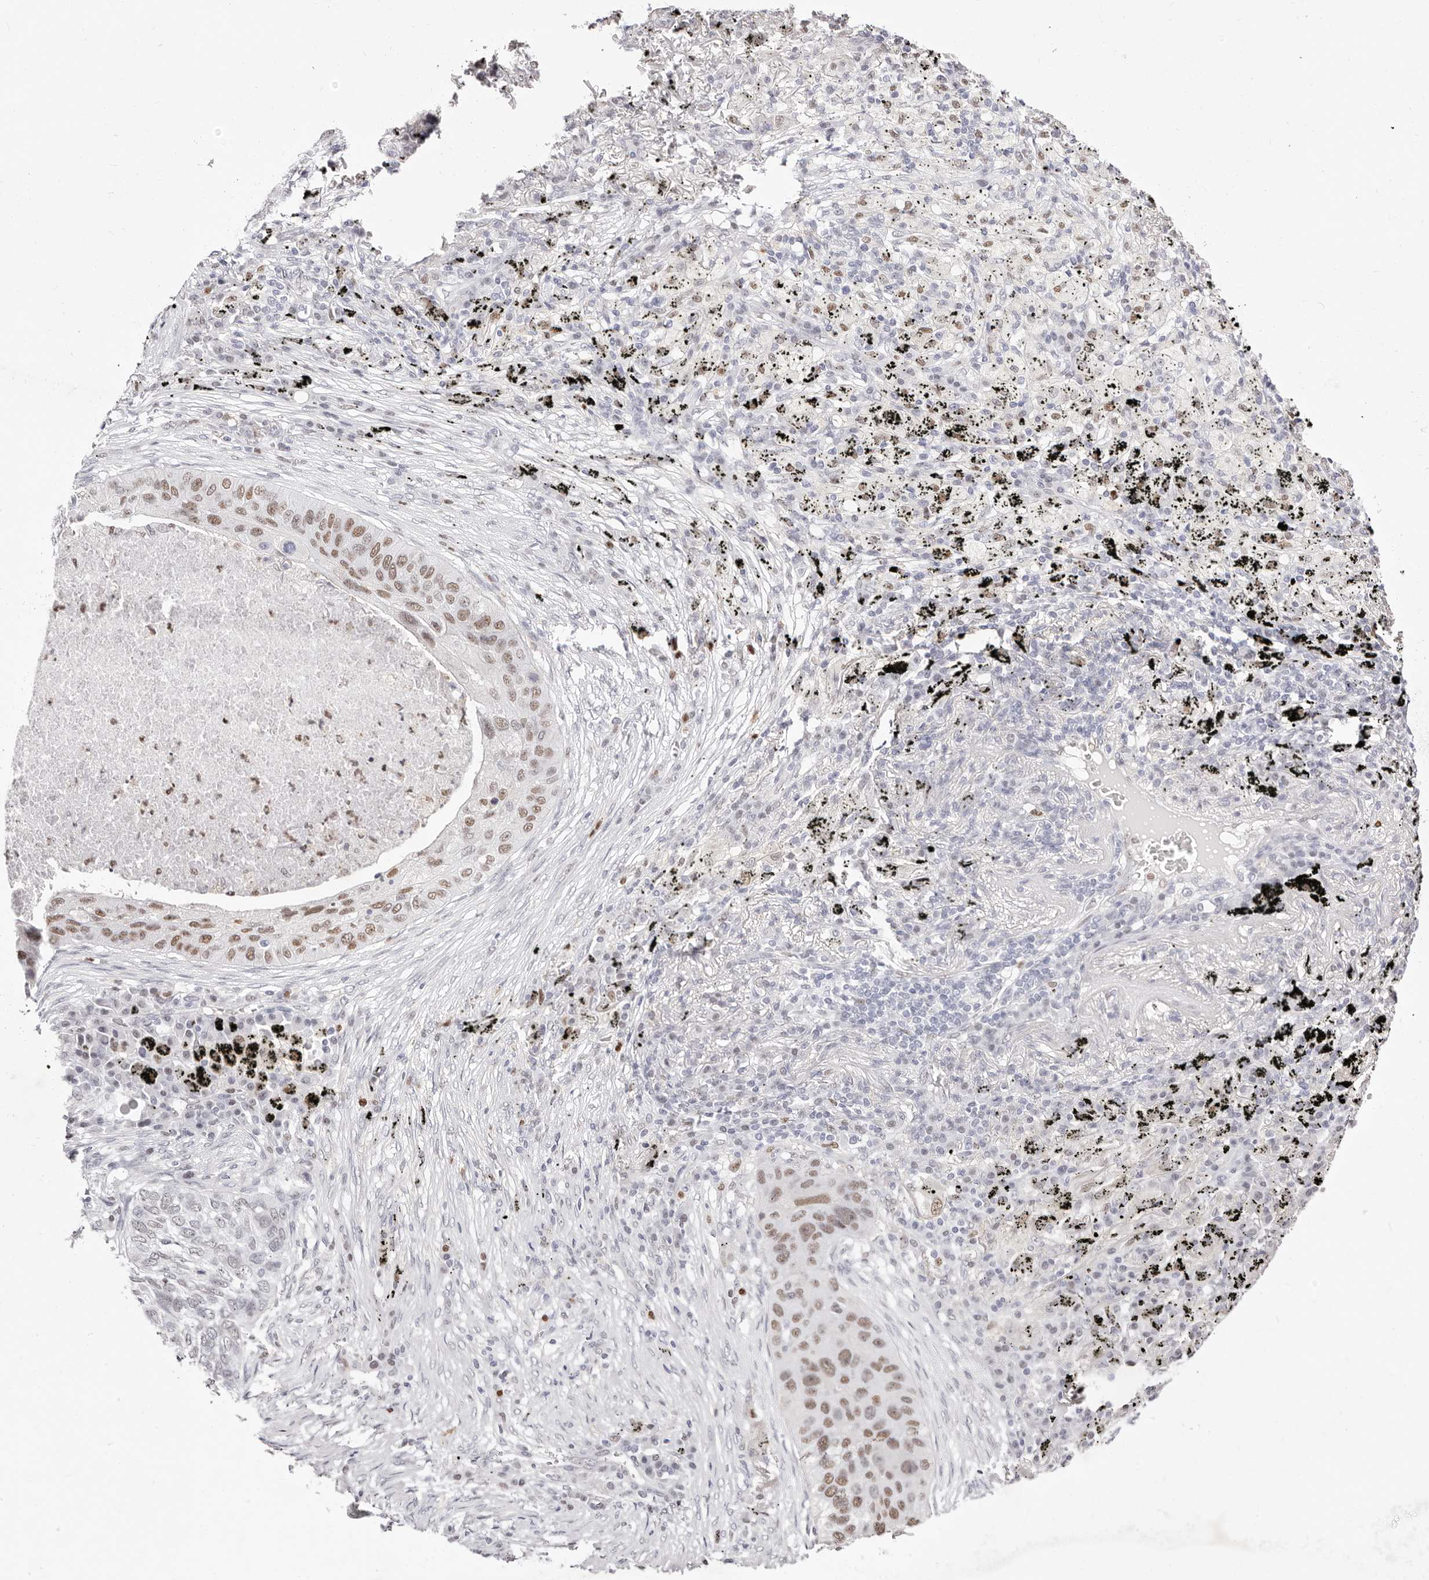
{"staining": {"intensity": "moderate", "quantity": "25%-75%", "location": "nuclear"}, "tissue": "lung cancer", "cell_type": "Tumor cells", "image_type": "cancer", "snomed": [{"axis": "morphology", "description": "Squamous cell carcinoma, NOS"}, {"axis": "topography", "description": "Lung"}], "caption": "Human lung cancer (squamous cell carcinoma) stained with a protein marker demonstrates moderate staining in tumor cells.", "gene": "TKT", "patient": {"sex": "female", "age": 63}}